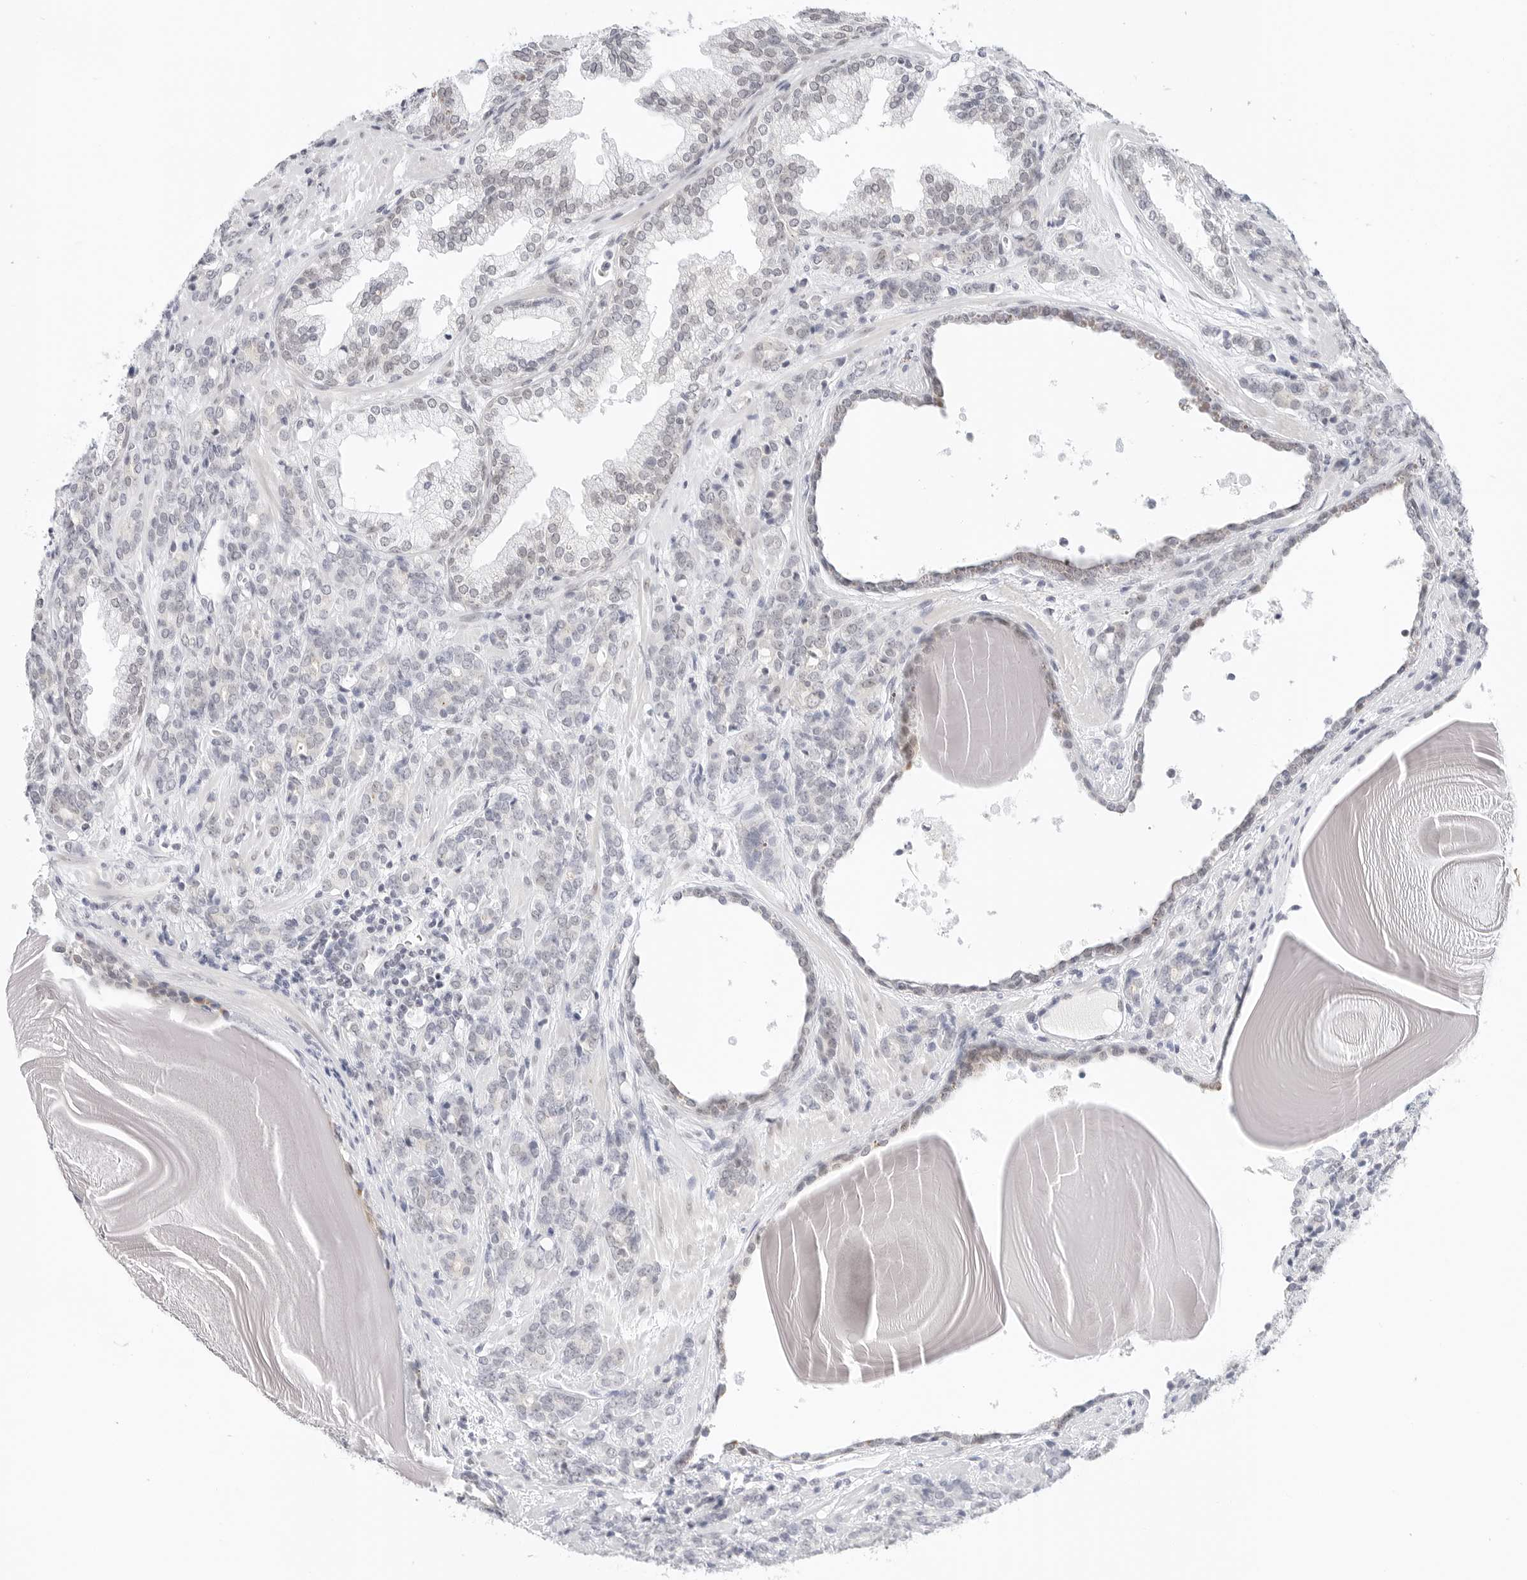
{"staining": {"intensity": "negative", "quantity": "none", "location": "none"}, "tissue": "prostate cancer", "cell_type": "Tumor cells", "image_type": "cancer", "snomed": [{"axis": "morphology", "description": "Adenocarcinoma, High grade"}, {"axis": "topography", "description": "Prostate"}], "caption": "Prostate cancer (high-grade adenocarcinoma) was stained to show a protein in brown. There is no significant staining in tumor cells.", "gene": "TSEN2", "patient": {"sex": "male", "age": 62}}